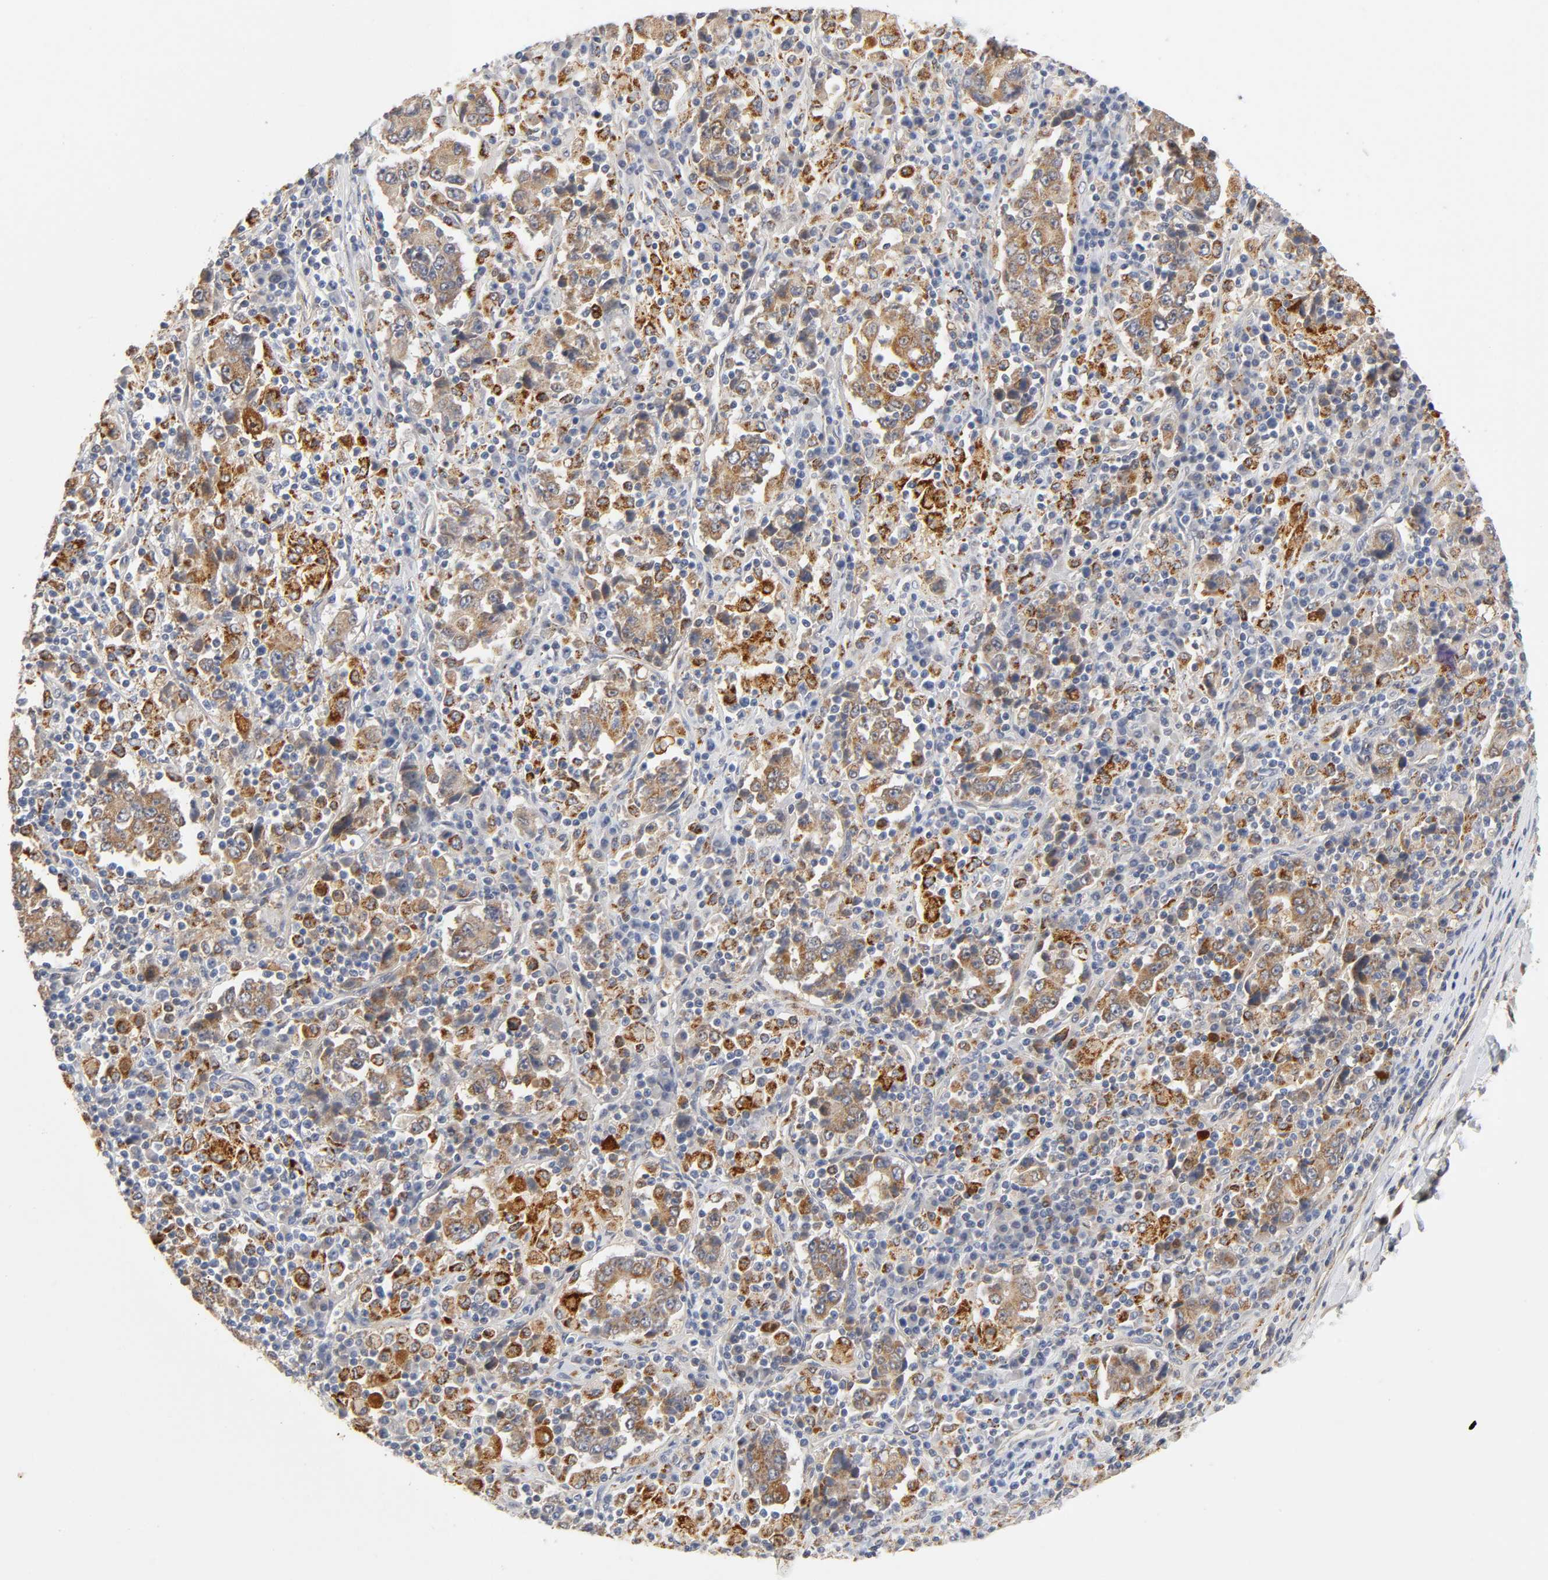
{"staining": {"intensity": "moderate", "quantity": ">75%", "location": "cytoplasmic/membranous"}, "tissue": "stomach cancer", "cell_type": "Tumor cells", "image_type": "cancer", "snomed": [{"axis": "morphology", "description": "Normal tissue, NOS"}, {"axis": "morphology", "description": "Adenocarcinoma, NOS"}, {"axis": "topography", "description": "Stomach, upper"}, {"axis": "topography", "description": "Stomach"}], "caption": "High-magnification brightfield microscopy of stomach cancer stained with DAB (brown) and counterstained with hematoxylin (blue). tumor cells exhibit moderate cytoplasmic/membranous expression is seen in about>75% of cells.", "gene": "ISG15", "patient": {"sex": "male", "age": 59}}